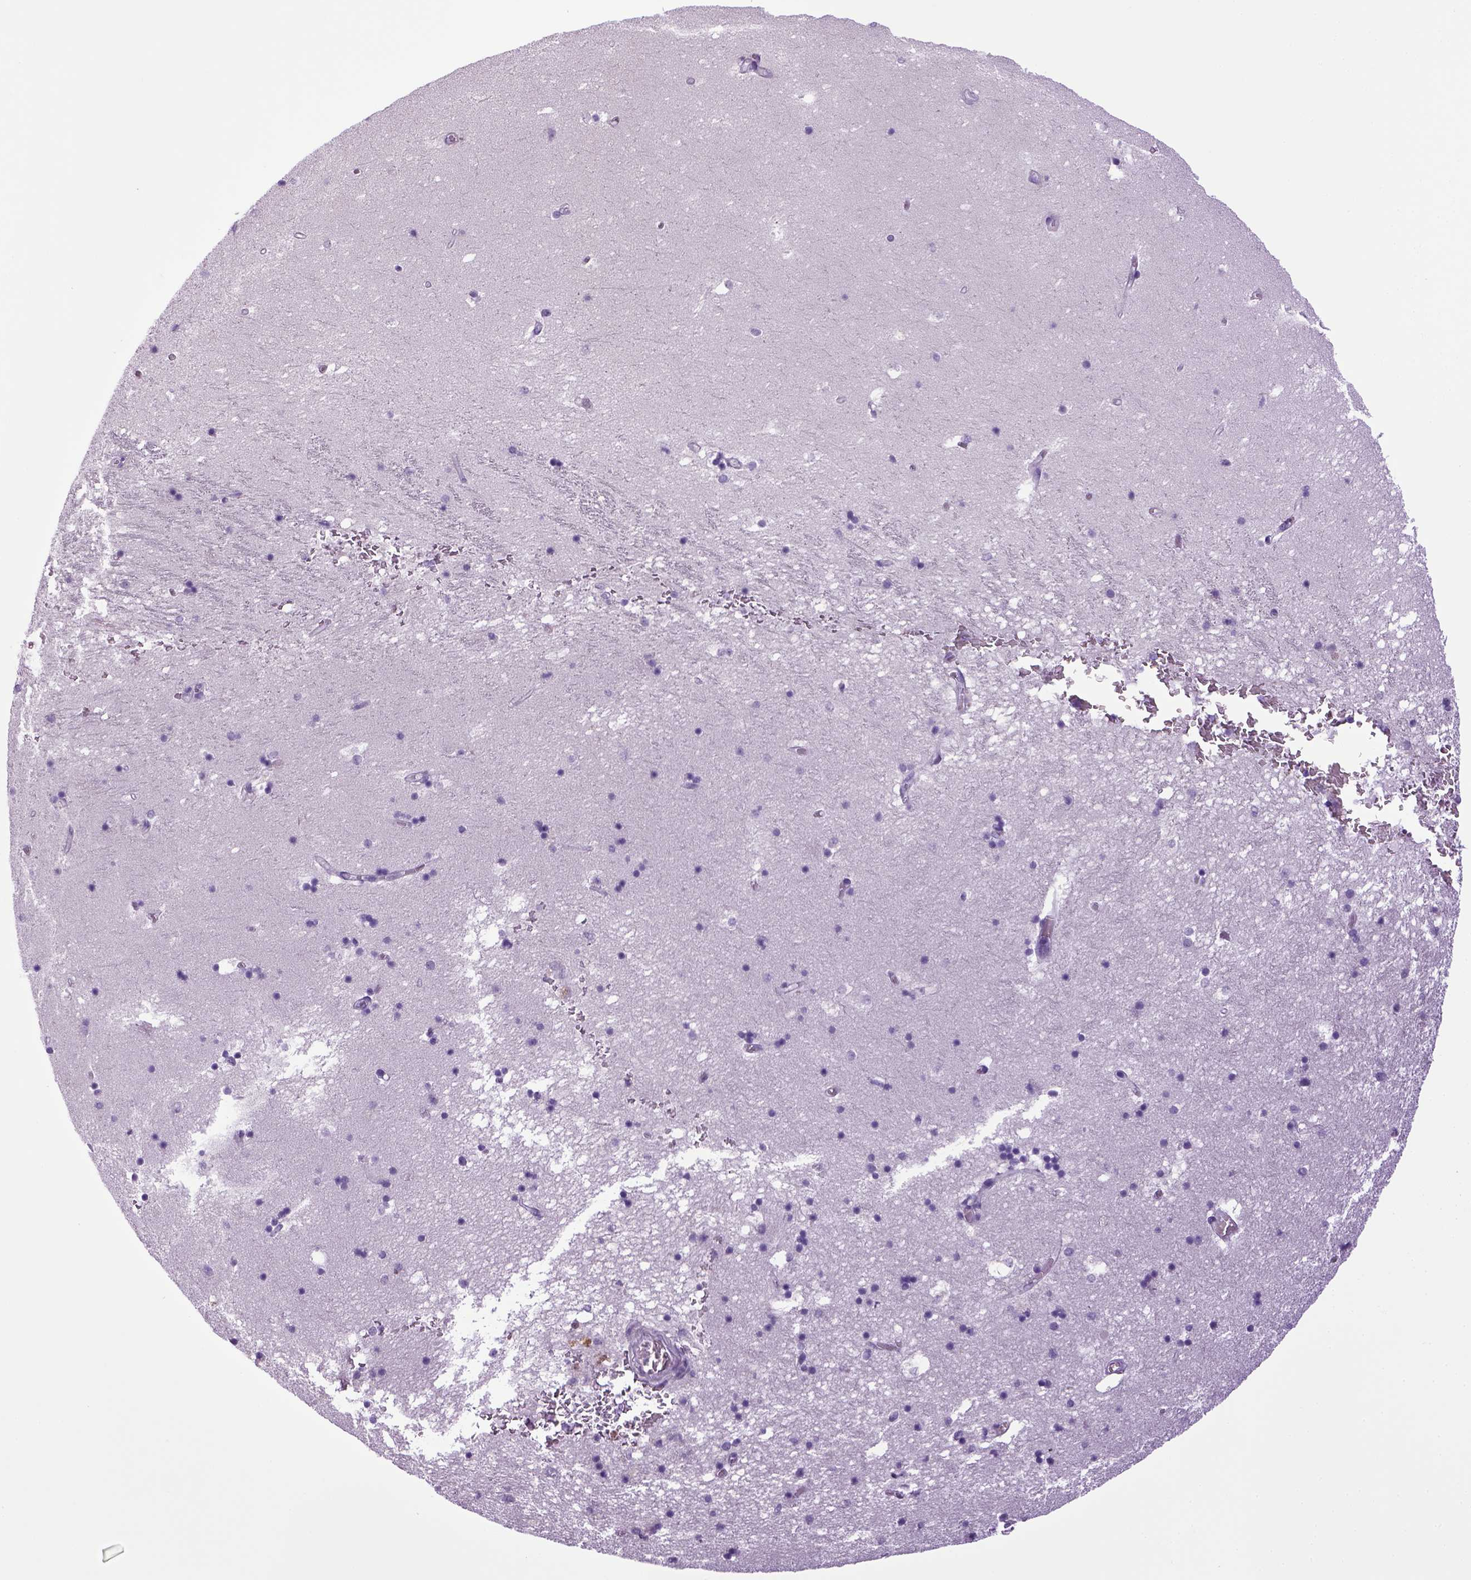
{"staining": {"intensity": "negative", "quantity": "none", "location": "none"}, "tissue": "hippocampus", "cell_type": "Glial cells", "image_type": "normal", "snomed": [{"axis": "morphology", "description": "Normal tissue, NOS"}, {"axis": "topography", "description": "Hippocampus"}], "caption": "This photomicrograph is of unremarkable hippocampus stained with immunohistochemistry to label a protein in brown with the nuclei are counter-stained blue. There is no positivity in glial cells. Nuclei are stained in blue.", "gene": "HMCN2", "patient": {"sex": "male", "age": 58}}